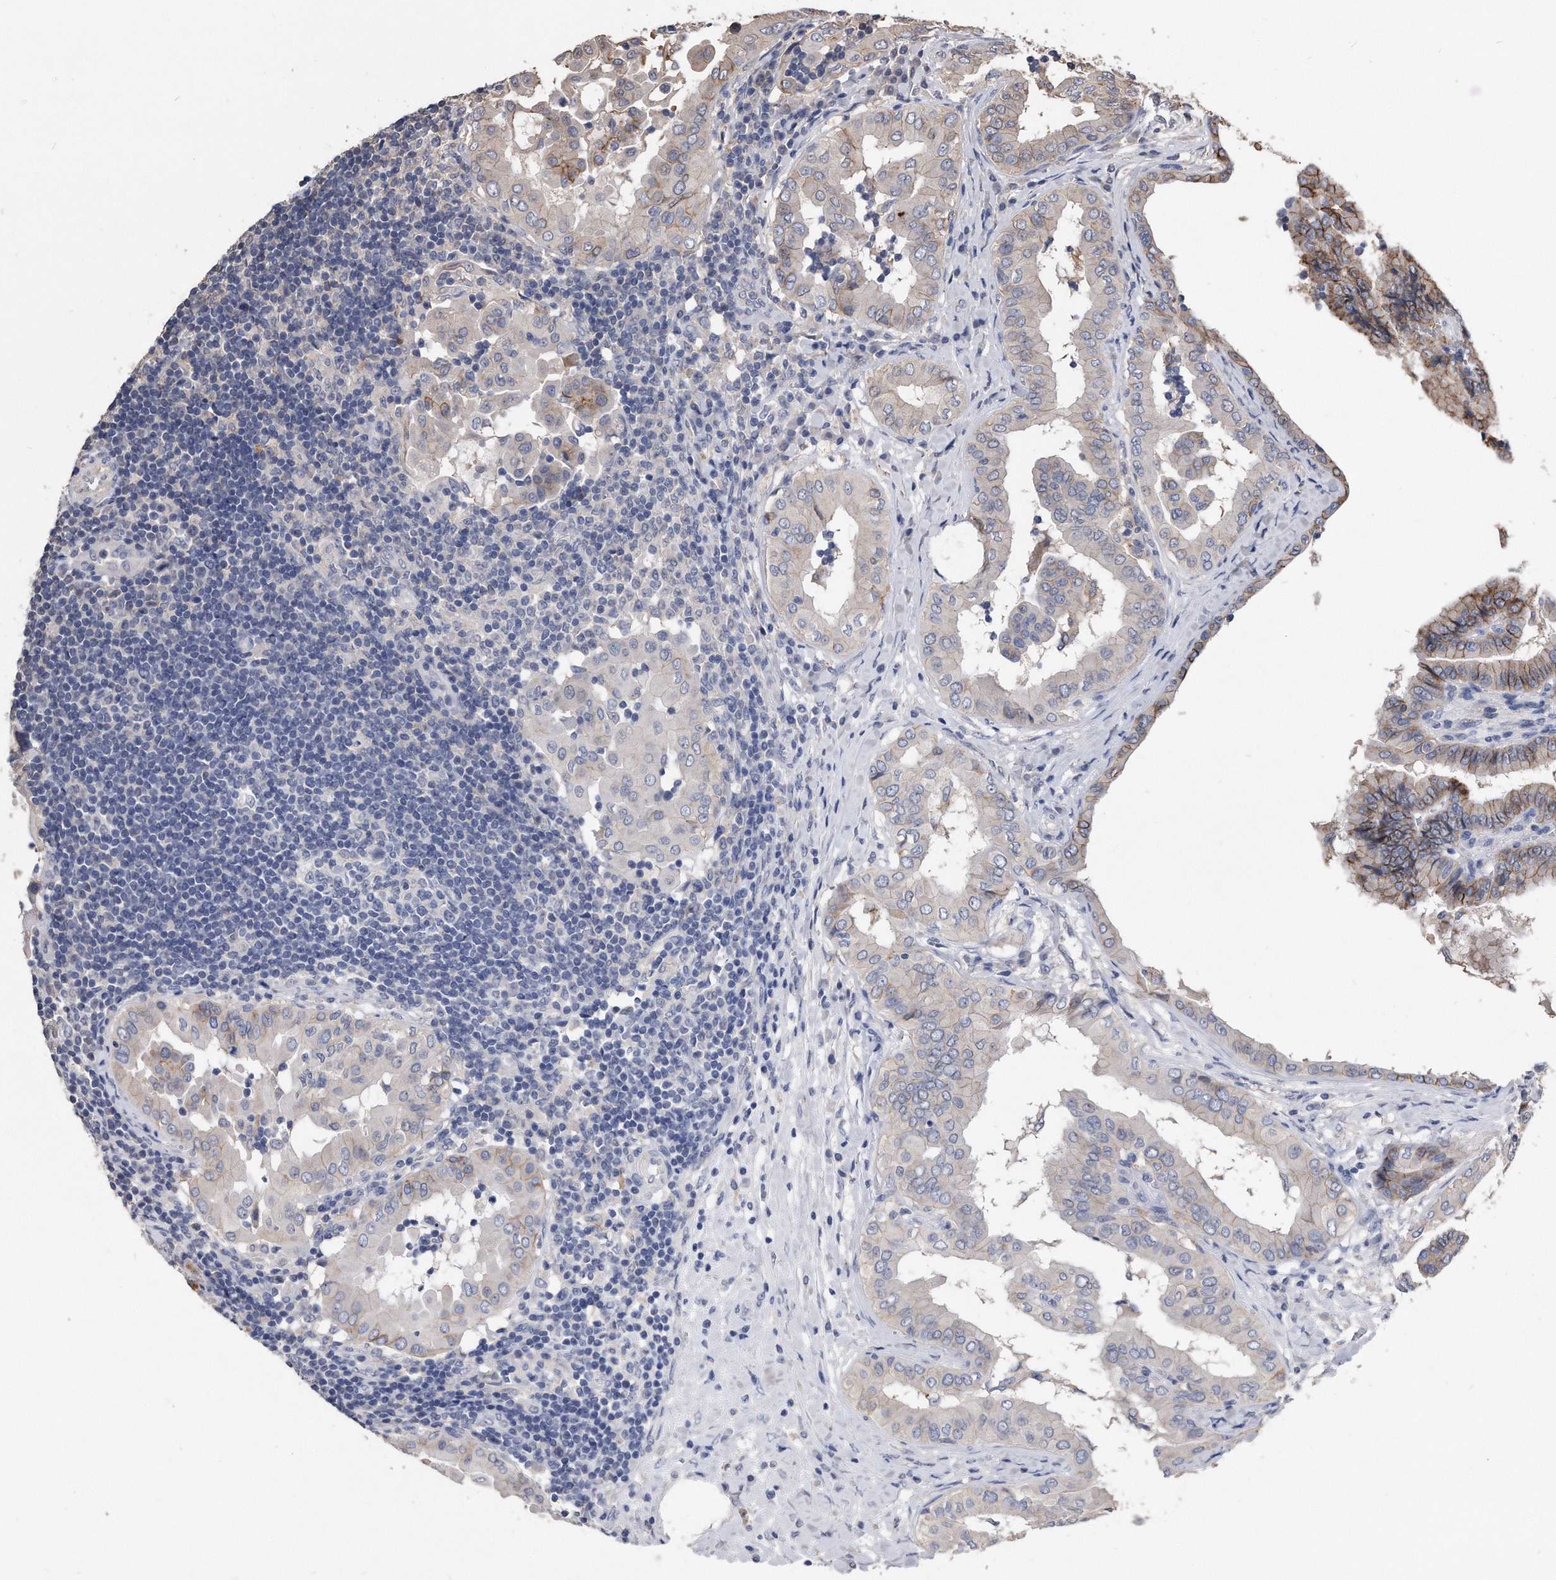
{"staining": {"intensity": "moderate", "quantity": "<25%", "location": "cytoplasmic/membranous"}, "tissue": "thyroid cancer", "cell_type": "Tumor cells", "image_type": "cancer", "snomed": [{"axis": "morphology", "description": "Papillary adenocarcinoma, NOS"}, {"axis": "topography", "description": "Thyroid gland"}], "caption": "Tumor cells show low levels of moderate cytoplasmic/membranous staining in approximately <25% of cells in thyroid papillary adenocarcinoma.", "gene": "IL20RA", "patient": {"sex": "male", "age": 33}}